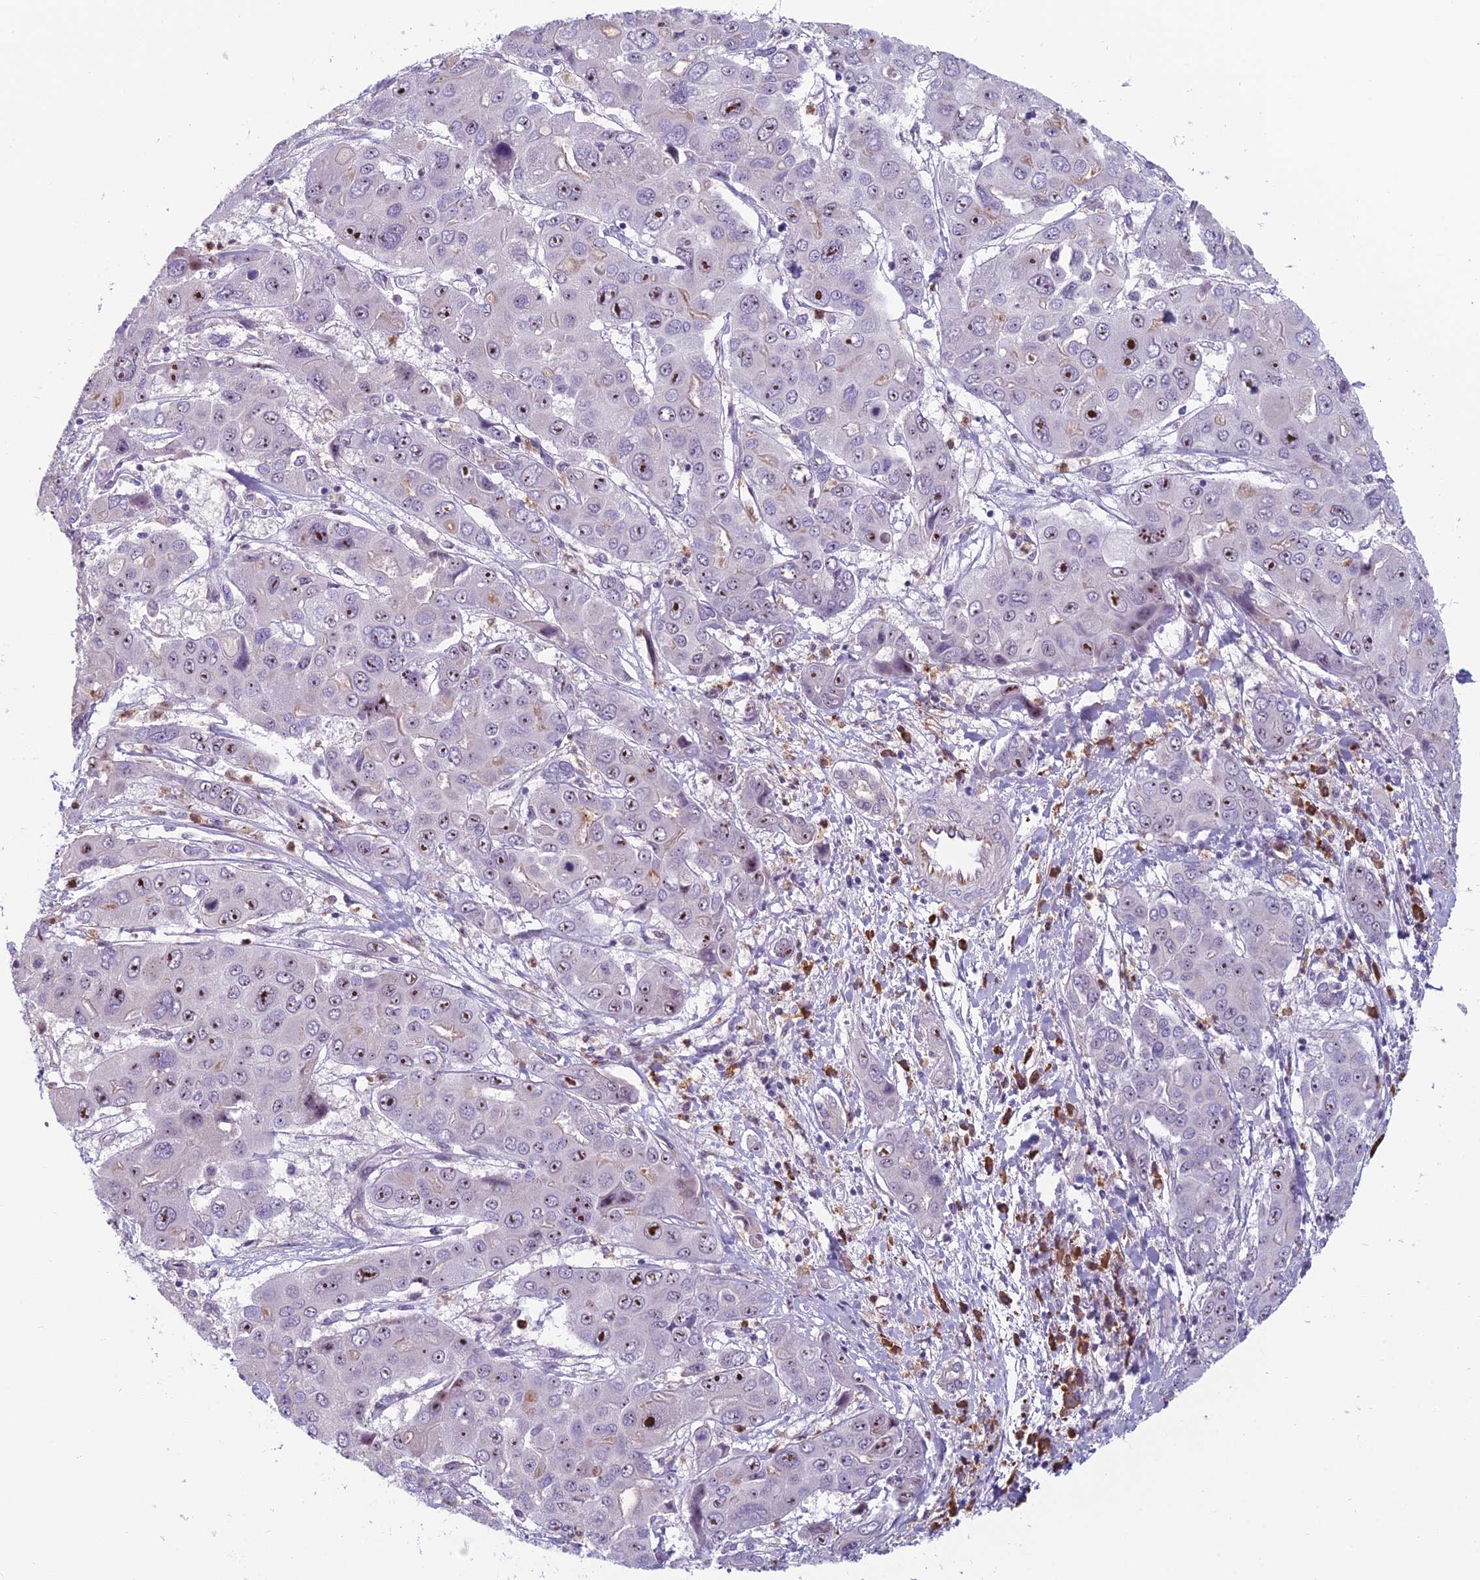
{"staining": {"intensity": "moderate", "quantity": ">75%", "location": "nuclear"}, "tissue": "liver cancer", "cell_type": "Tumor cells", "image_type": "cancer", "snomed": [{"axis": "morphology", "description": "Cholangiocarcinoma"}, {"axis": "topography", "description": "Liver"}], "caption": "IHC micrograph of cholangiocarcinoma (liver) stained for a protein (brown), which exhibits medium levels of moderate nuclear staining in about >75% of tumor cells.", "gene": "NOC2L", "patient": {"sex": "male", "age": 67}}